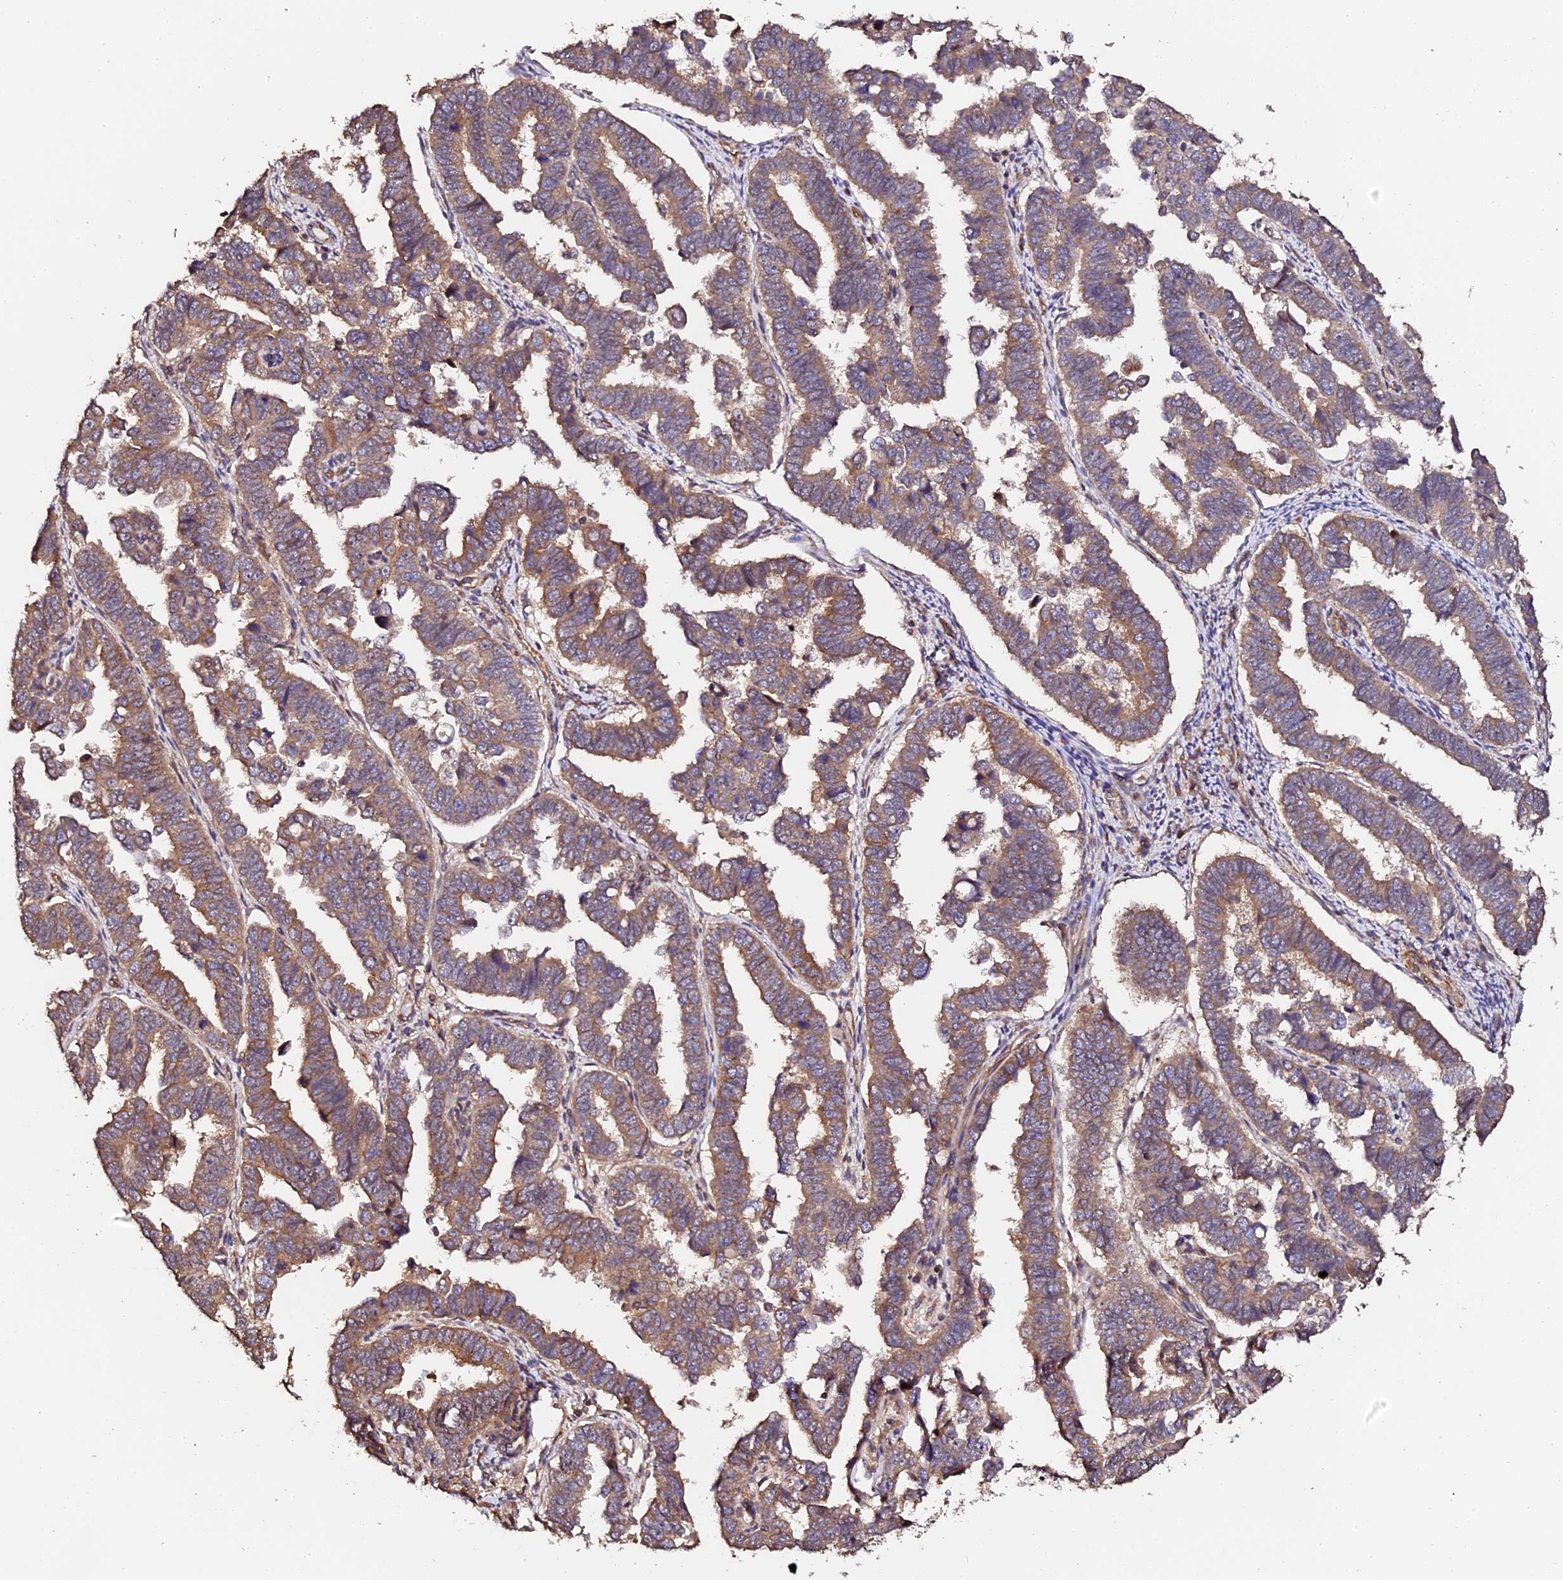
{"staining": {"intensity": "moderate", "quantity": ">75%", "location": "cytoplasmic/membranous"}, "tissue": "endometrial cancer", "cell_type": "Tumor cells", "image_type": "cancer", "snomed": [{"axis": "morphology", "description": "Adenocarcinoma, NOS"}, {"axis": "topography", "description": "Endometrium"}], "caption": "Brown immunohistochemical staining in endometrial cancer demonstrates moderate cytoplasmic/membranous positivity in approximately >75% of tumor cells.", "gene": "TDO2", "patient": {"sex": "female", "age": 75}}